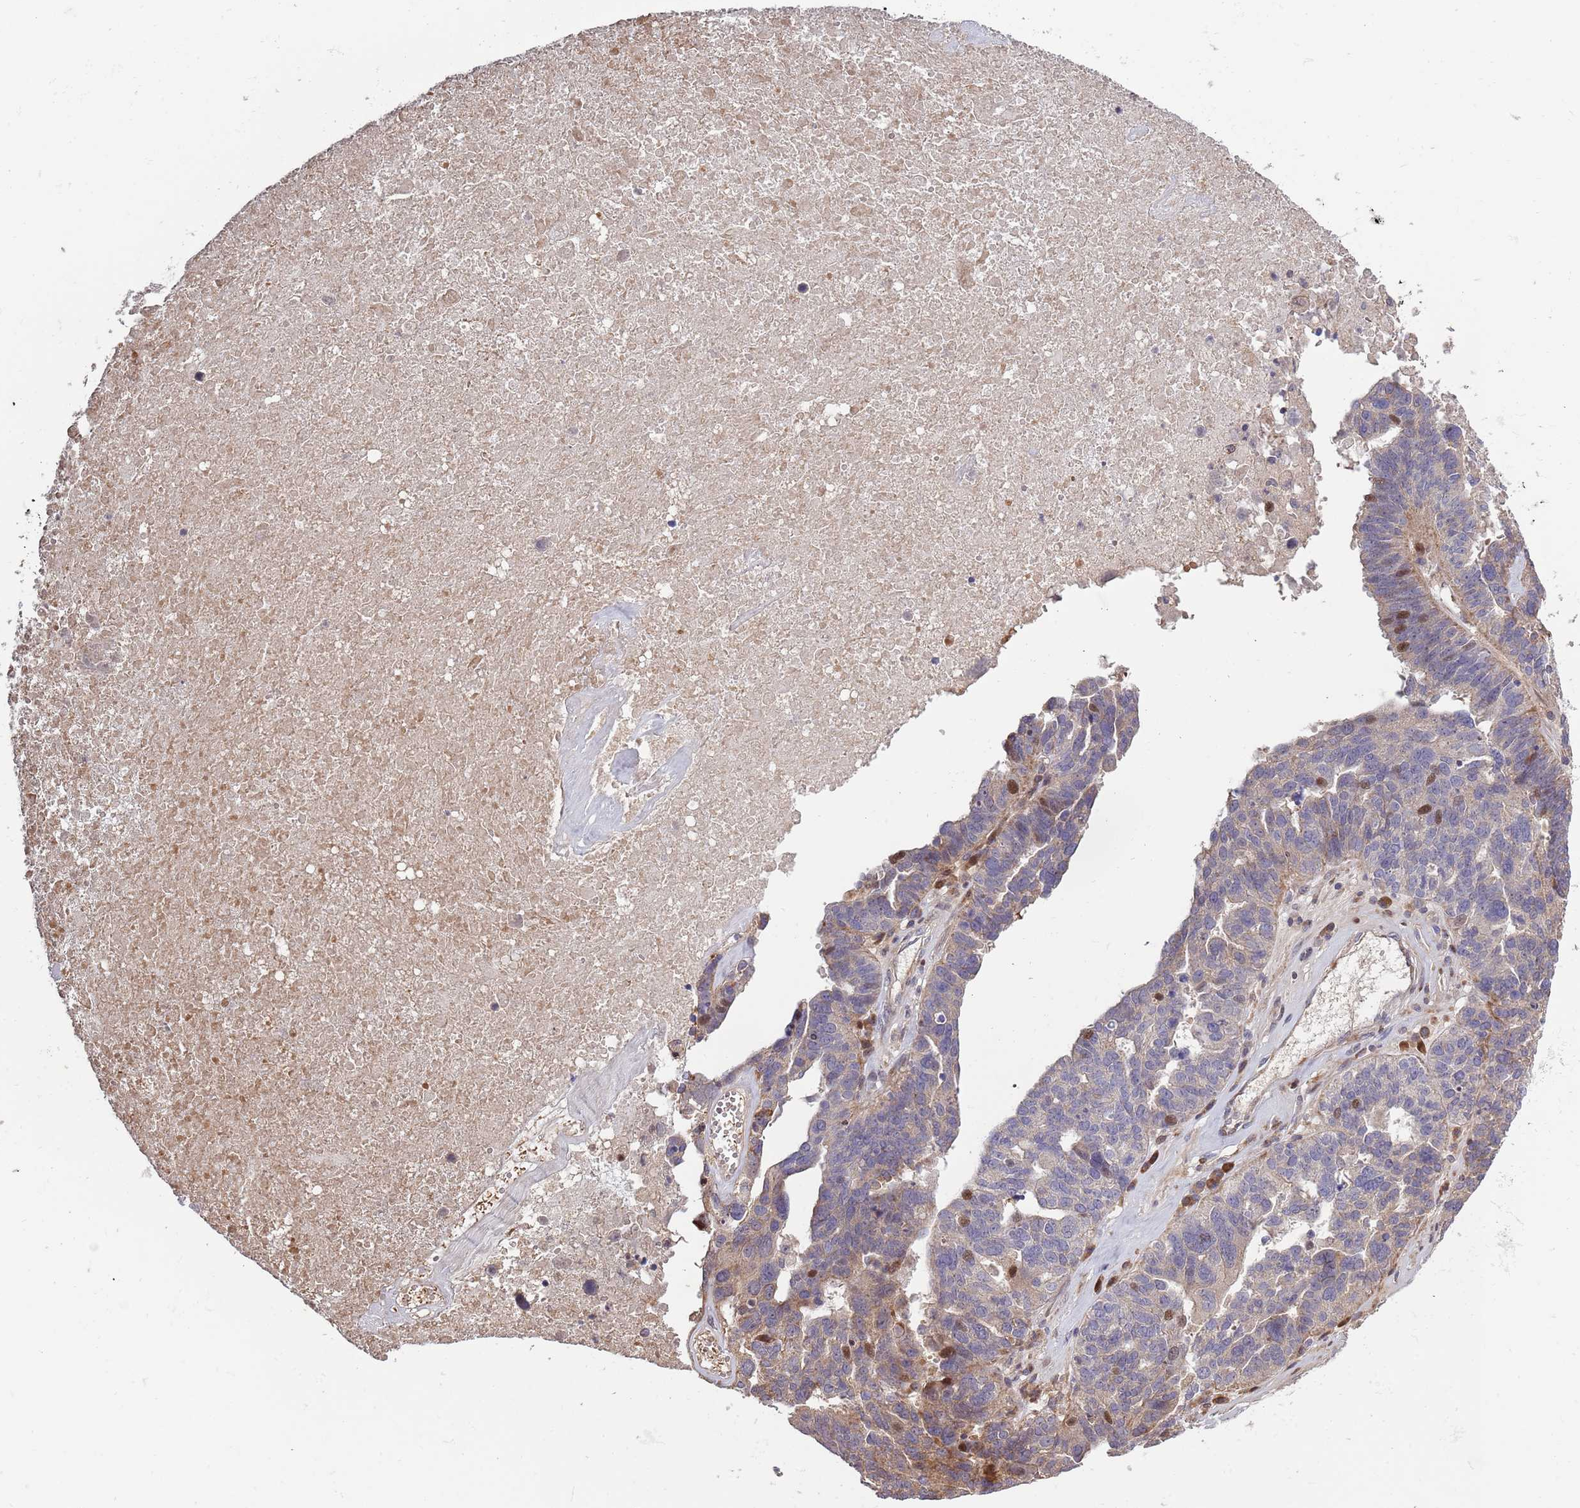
{"staining": {"intensity": "moderate", "quantity": "<25%", "location": "nuclear"}, "tissue": "ovarian cancer", "cell_type": "Tumor cells", "image_type": "cancer", "snomed": [{"axis": "morphology", "description": "Cystadenocarcinoma, serous, NOS"}, {"axis": "topography", "description": "Ovary"}], "caption": "A histopathology image of ovarian cancer stained for a protein displays moderate nuclear brown staining in tumor cells. (Stains: DAB (3,3'-diaminobenzidine) in brown, nuclei in blue, Microscopy: brightfield microscopy at high magnification).", "gene": "SYNDIG1L", "patient": {"sex": "female", "age": 59}}